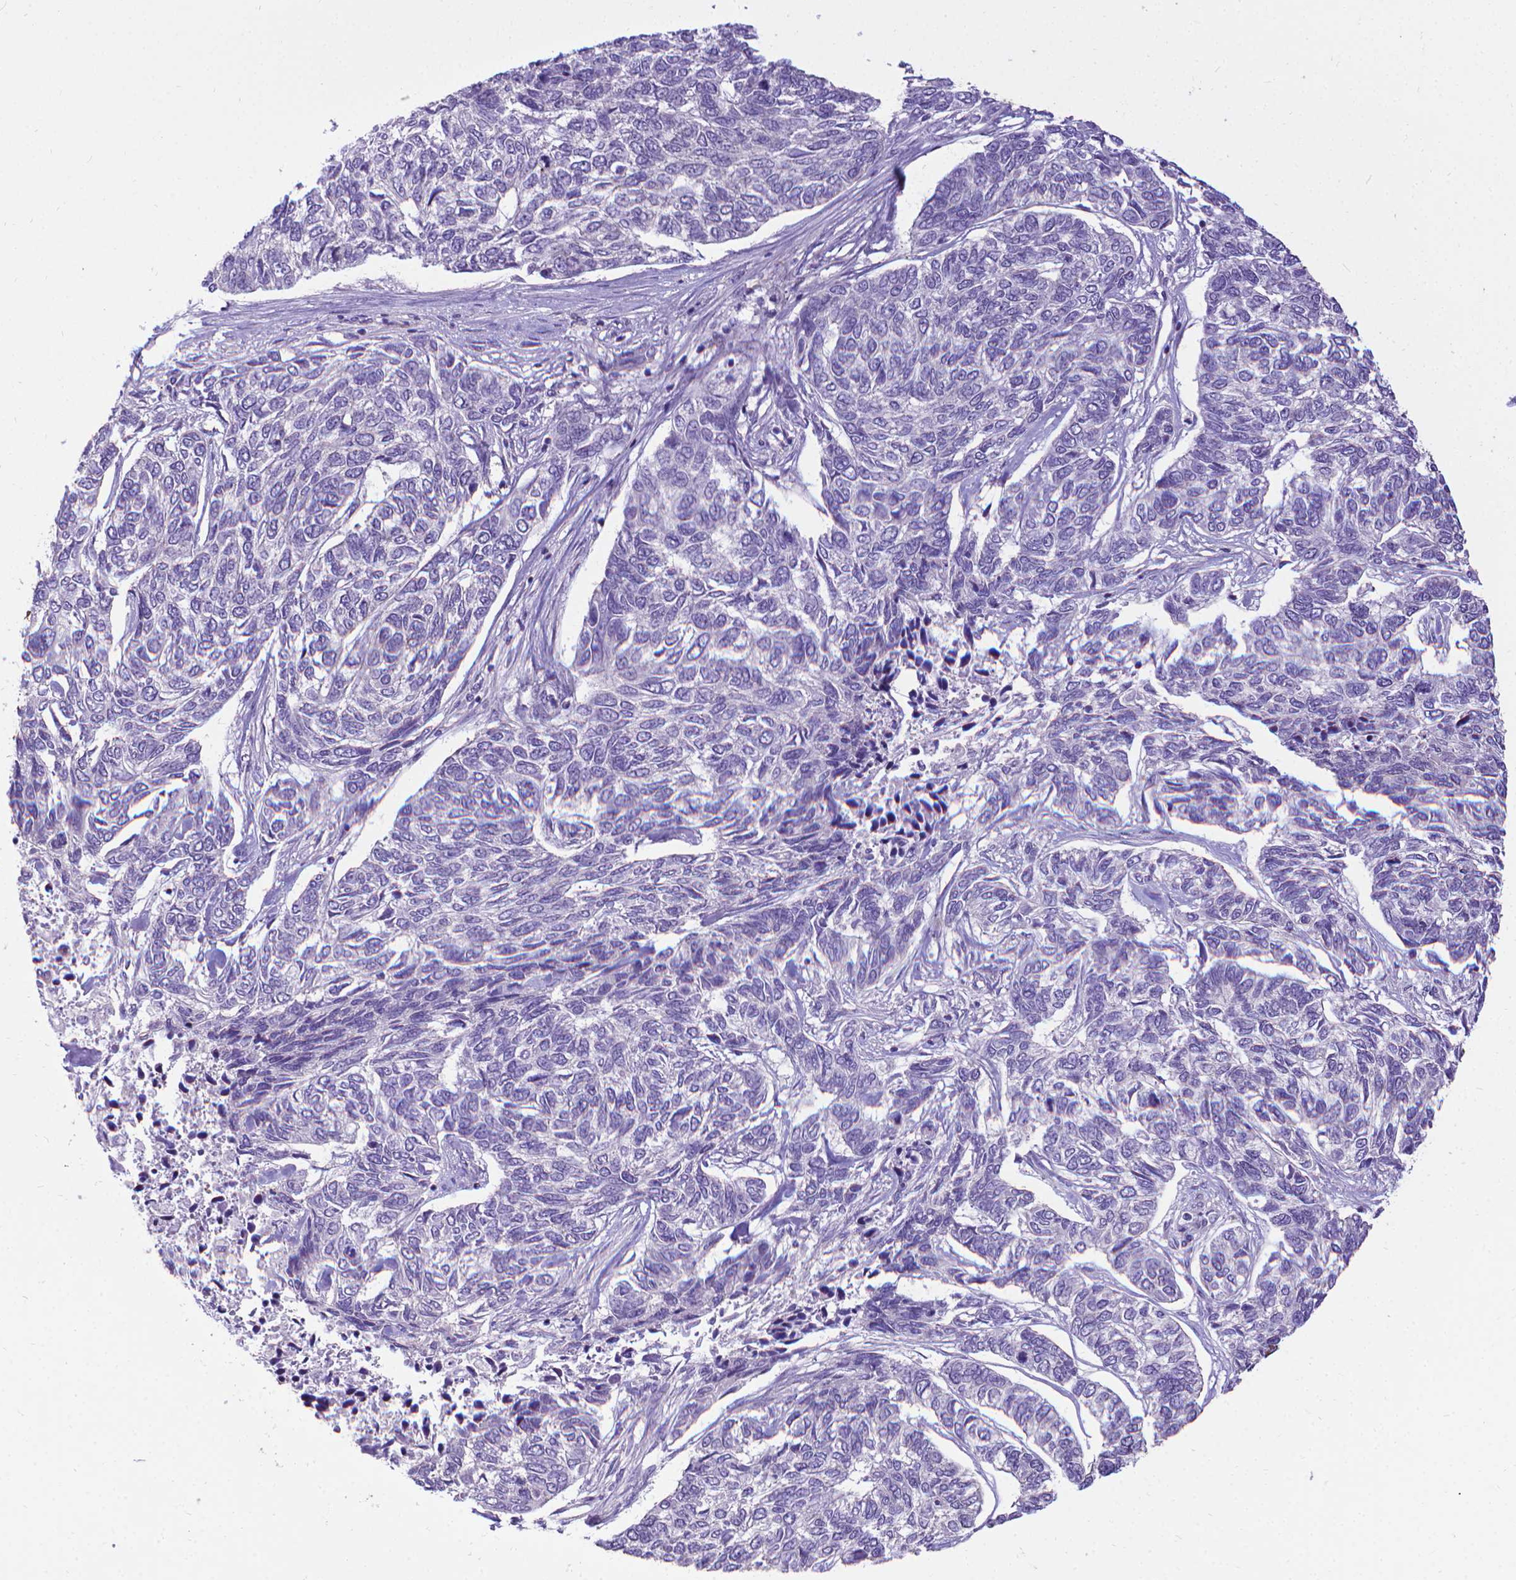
{"staining": {"intensity": "negative", "quantity": "none", "location": "none"}, "tissue": "skin cancer", "cell_type": "Tumor cells", "image_type": "cancer", "snomed": [{"axis": "morphology", "description": "Basal cell carcinoma"}, {"axis": "topography", "description": "Skin"}], "caption": "The photomicrograph displays no significant staining in tumor cells of skin cancer (basal cell carcinoma). Nuclei are stained in blue.", "gene": "CFAP299", "patient": {"sex": "female", "age": 65}}